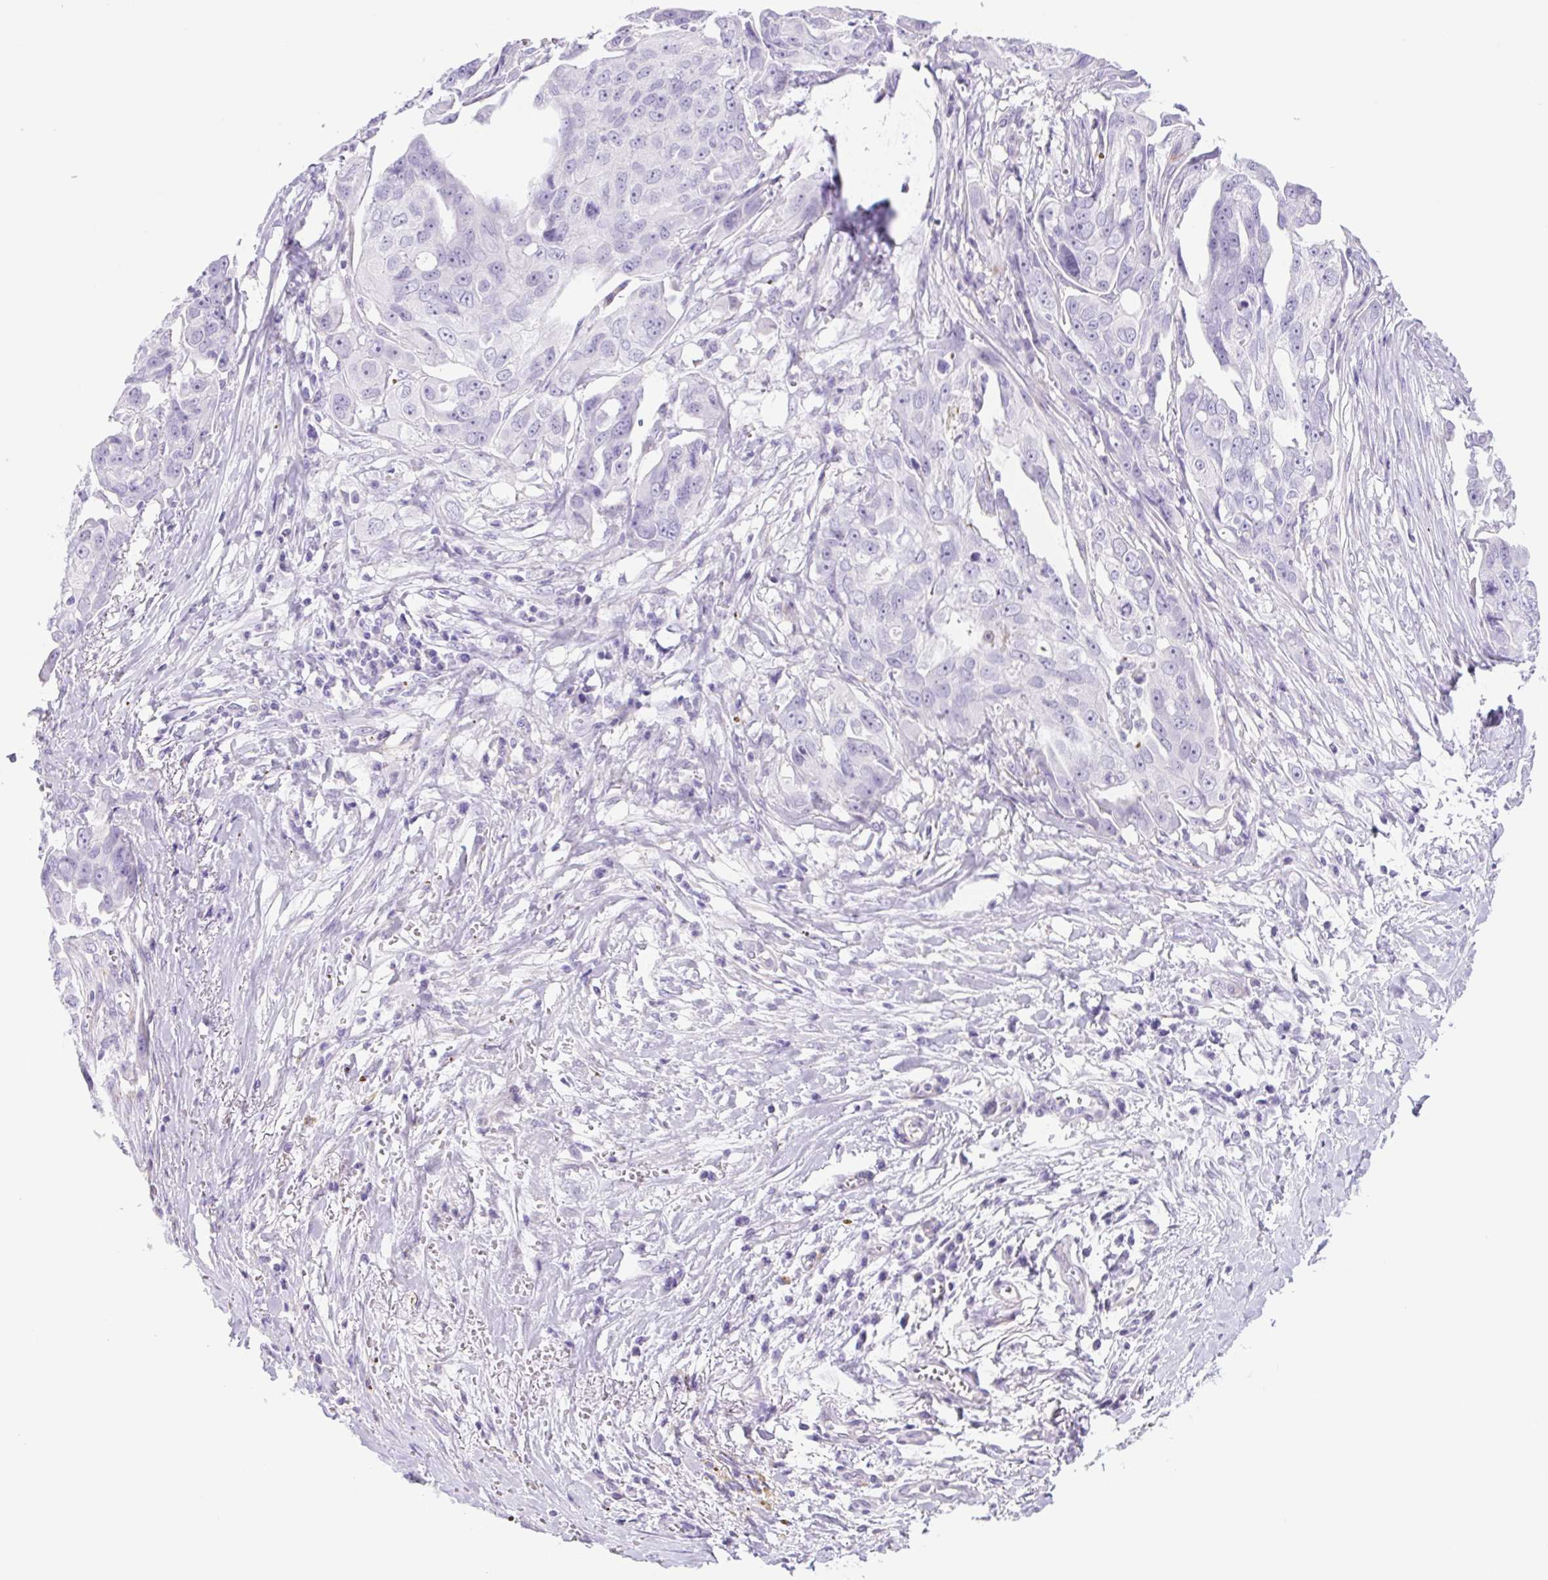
{"staining": {"intensity": "negative", "quantity": "none", "location": "none"}, "tissue": "ovarian cancer", "cell_type": "Tumor cells", "image_type": "cancer", "snomed": [{"axis": "morphology", "description": "Carcinoma, endometroid"}, {"axis": "topography", "description": "Ovary"}], "caption": "High power microscopy image of an immunohistochemistry image of ovarian cancer, revealing no significant expression in tumor cells.", "gene": "CYP21A2", "patient": {"sex": "female", "age": 70}}